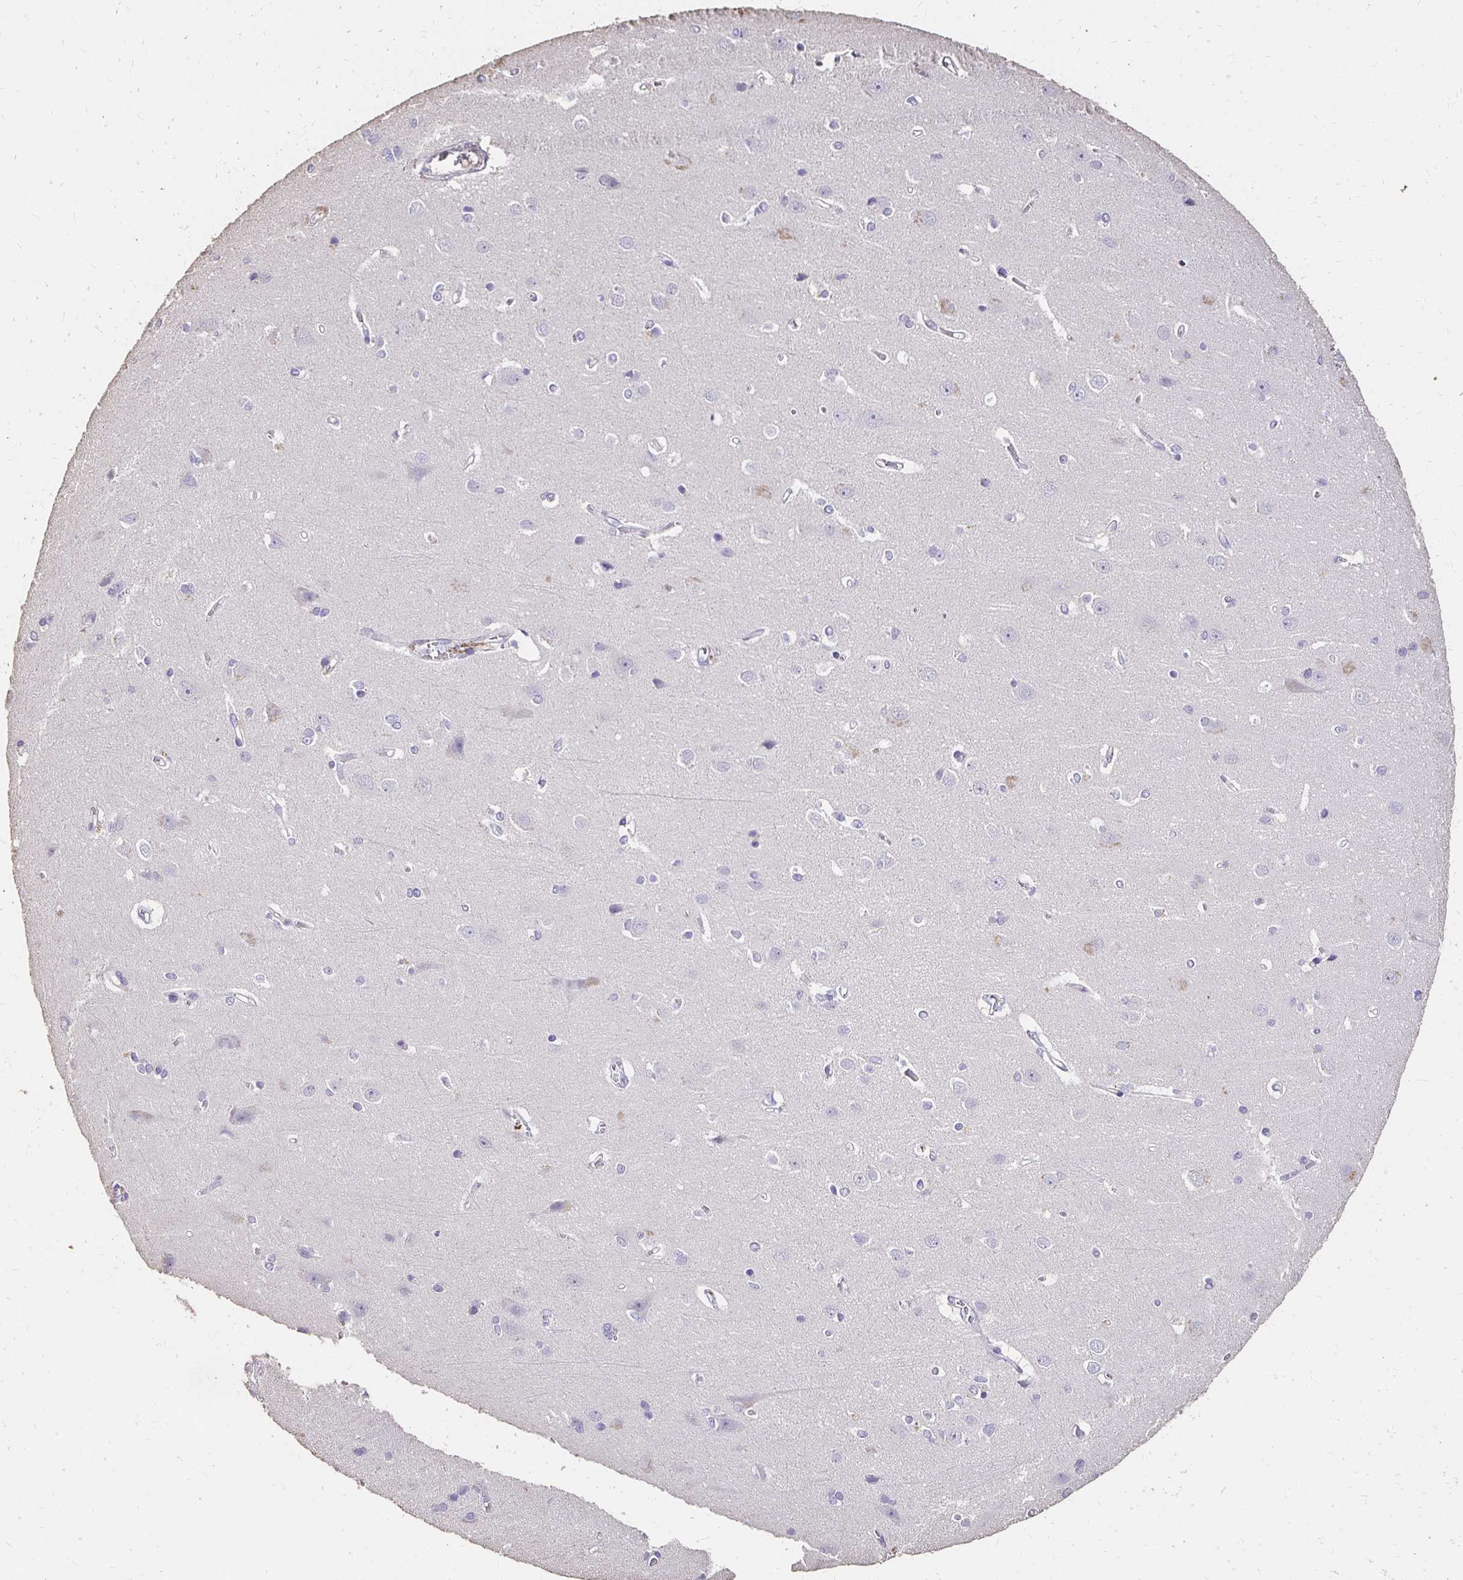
{"staining": {"intensity": "moderate", "quantity": "<25%", "location": "cytoplasmic/membranous"}, "tissue": "cerebral cortex", "cell_type": "Endothelial cells", "image_type": "normal", "snomed": [{"axis": "morphology", "description": "Normal tissue, NOS"}, {"axis": "topography", "description": "Cerebral cortex"}], "caption": "Moderate cytoplasmic/membranous expression for a protein is present in approximately <25% of endothelial cells of benign cerebral cortex using immunohistochemistry (IHC).", "gene": "UGT1A6", "patient": {"sex": "male", "age": 37}}